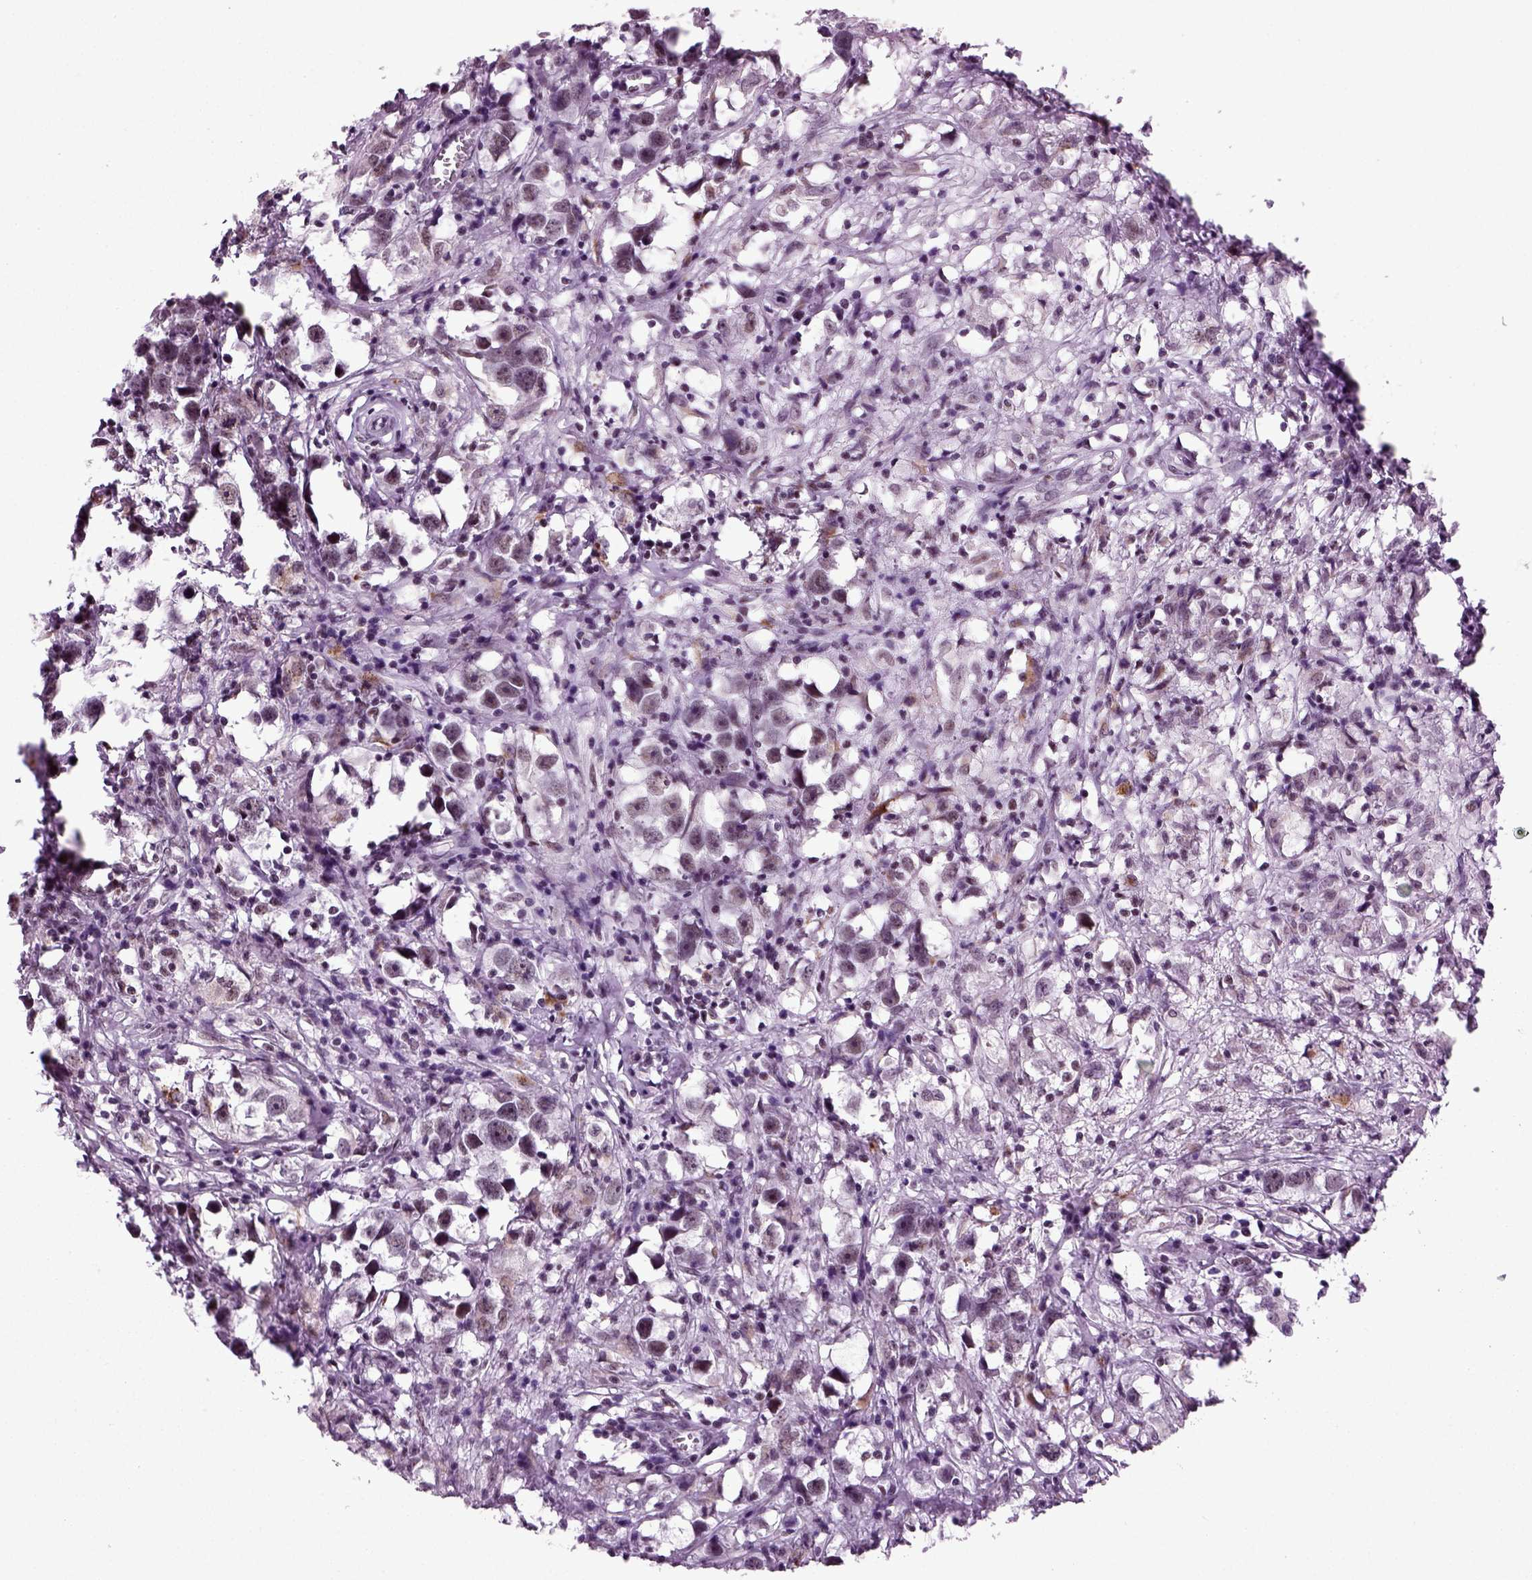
{"staining": {"intensity": "negative", "quantity": "none", "location": "none"}, "tissue": "testis cancer", "cell_type": "Tumor cells", "image_type": "cancer", "snomed": [{"axis": "morphology", "description": "Seminoma, NOS"}, {"axis": "topography", "description": "Testis"}], "caption": "Protein analysis of seminoma (testis) exhibits no significant positivity in tumor cells. (Brightfield microscopy of DAB (3,3'-diaminobenzidine) immunohistochemistry at high magnification).", "gene": "RCOR3", "patient": {"sex": "male", "age": 49}}